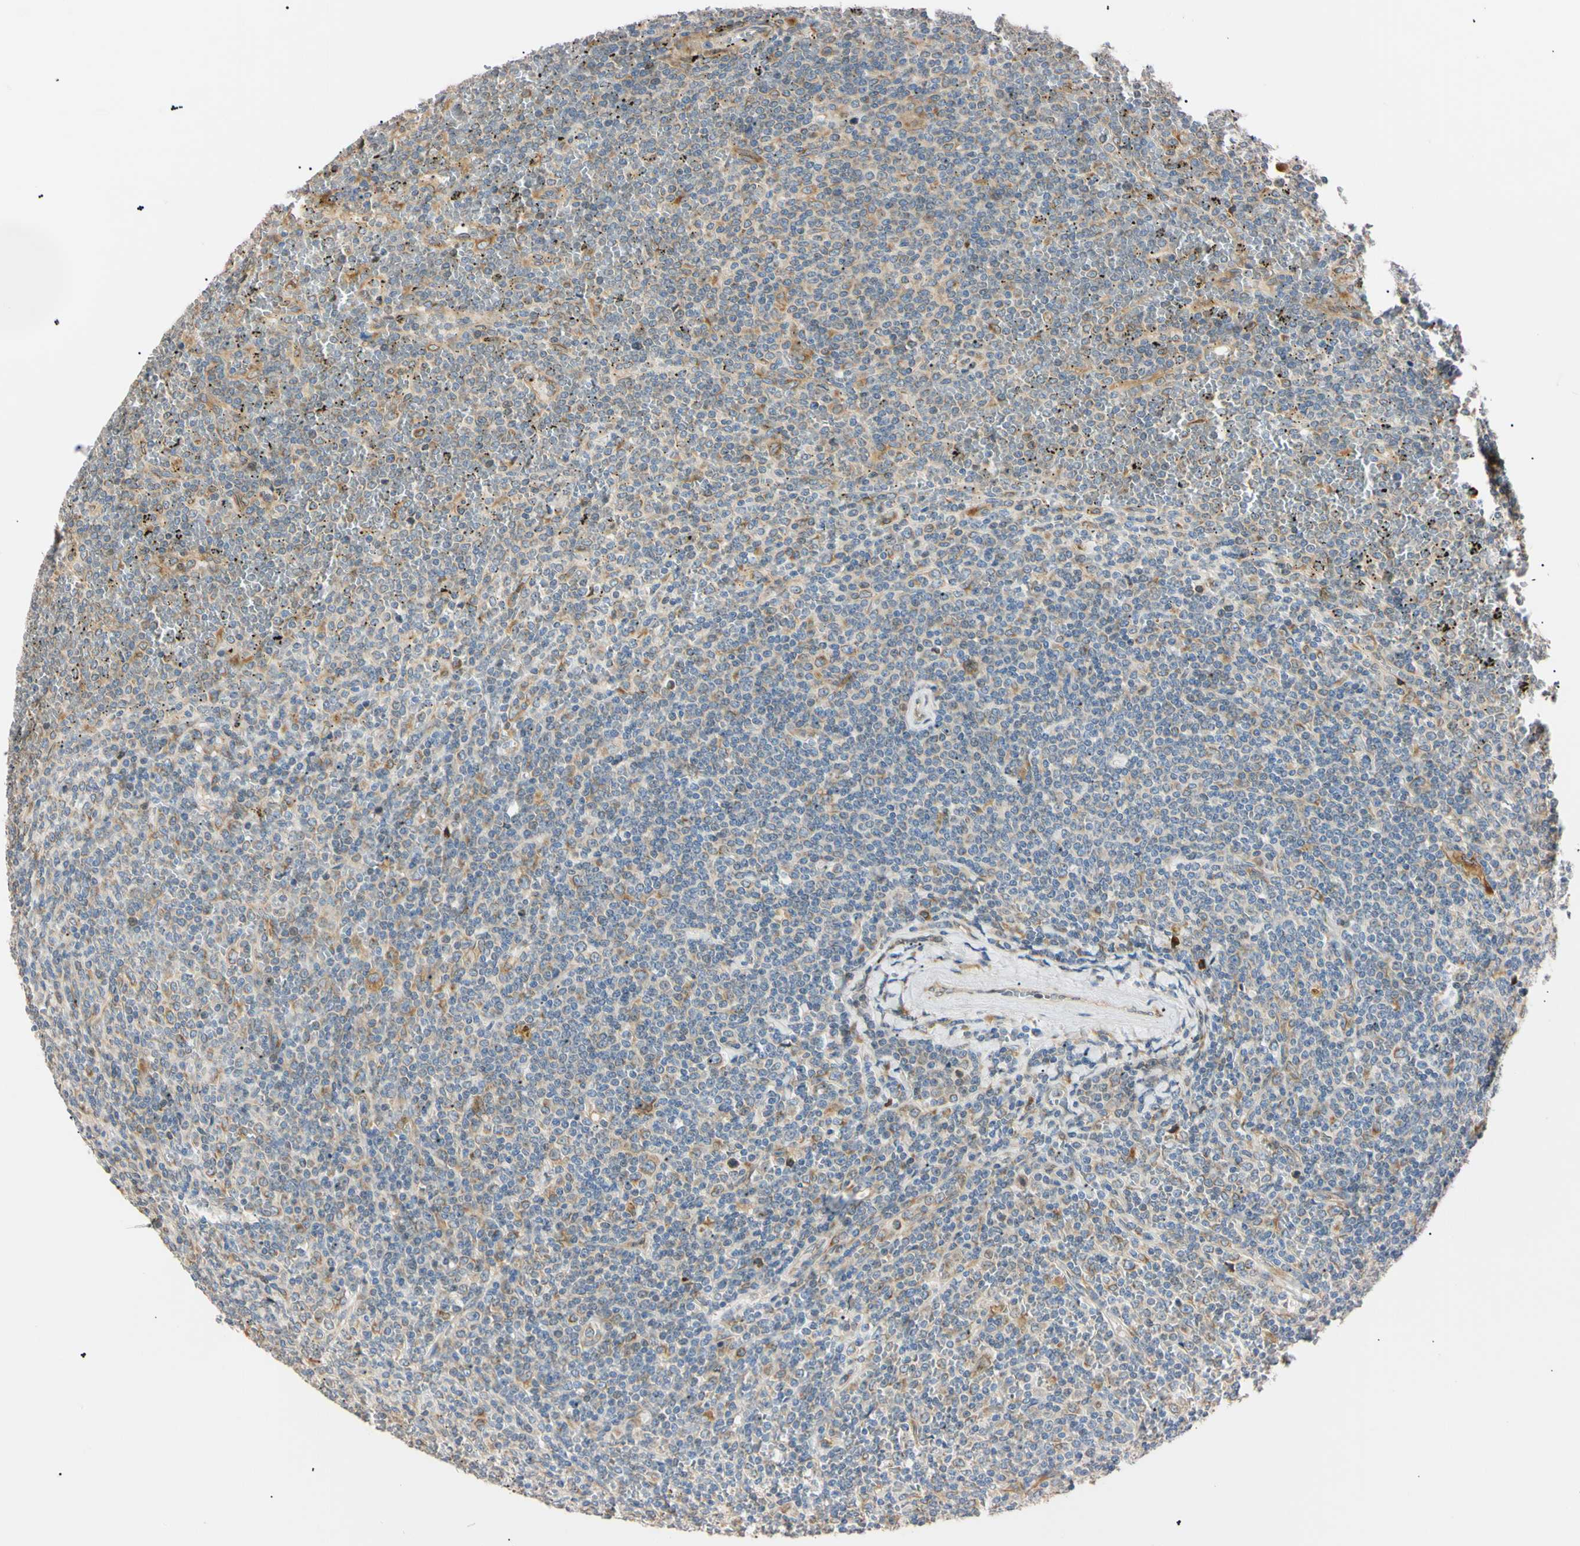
{"staining": {"intensity": "weak", "quantity": "<25%", "location": "cytoplasmic/membranous"}, "tissue": "lymphoma", "cell_type": "Tumor cells", "image_type": "cancer", "snomed": [{"axis": "morphology", "description": "Malignant lymphoma, non-Hodgkin's type, Low grade"}, {"axis": "topography", "description": "Spleen"}], "caption": "The image demonstrates no staining of tumor cells in low-grade malignant lymphoma, non-Hodgkin's type. Nuclei are stained in blue.", "gene": "IER3IP1", "patient": {"sex": "female", "age": 19}}